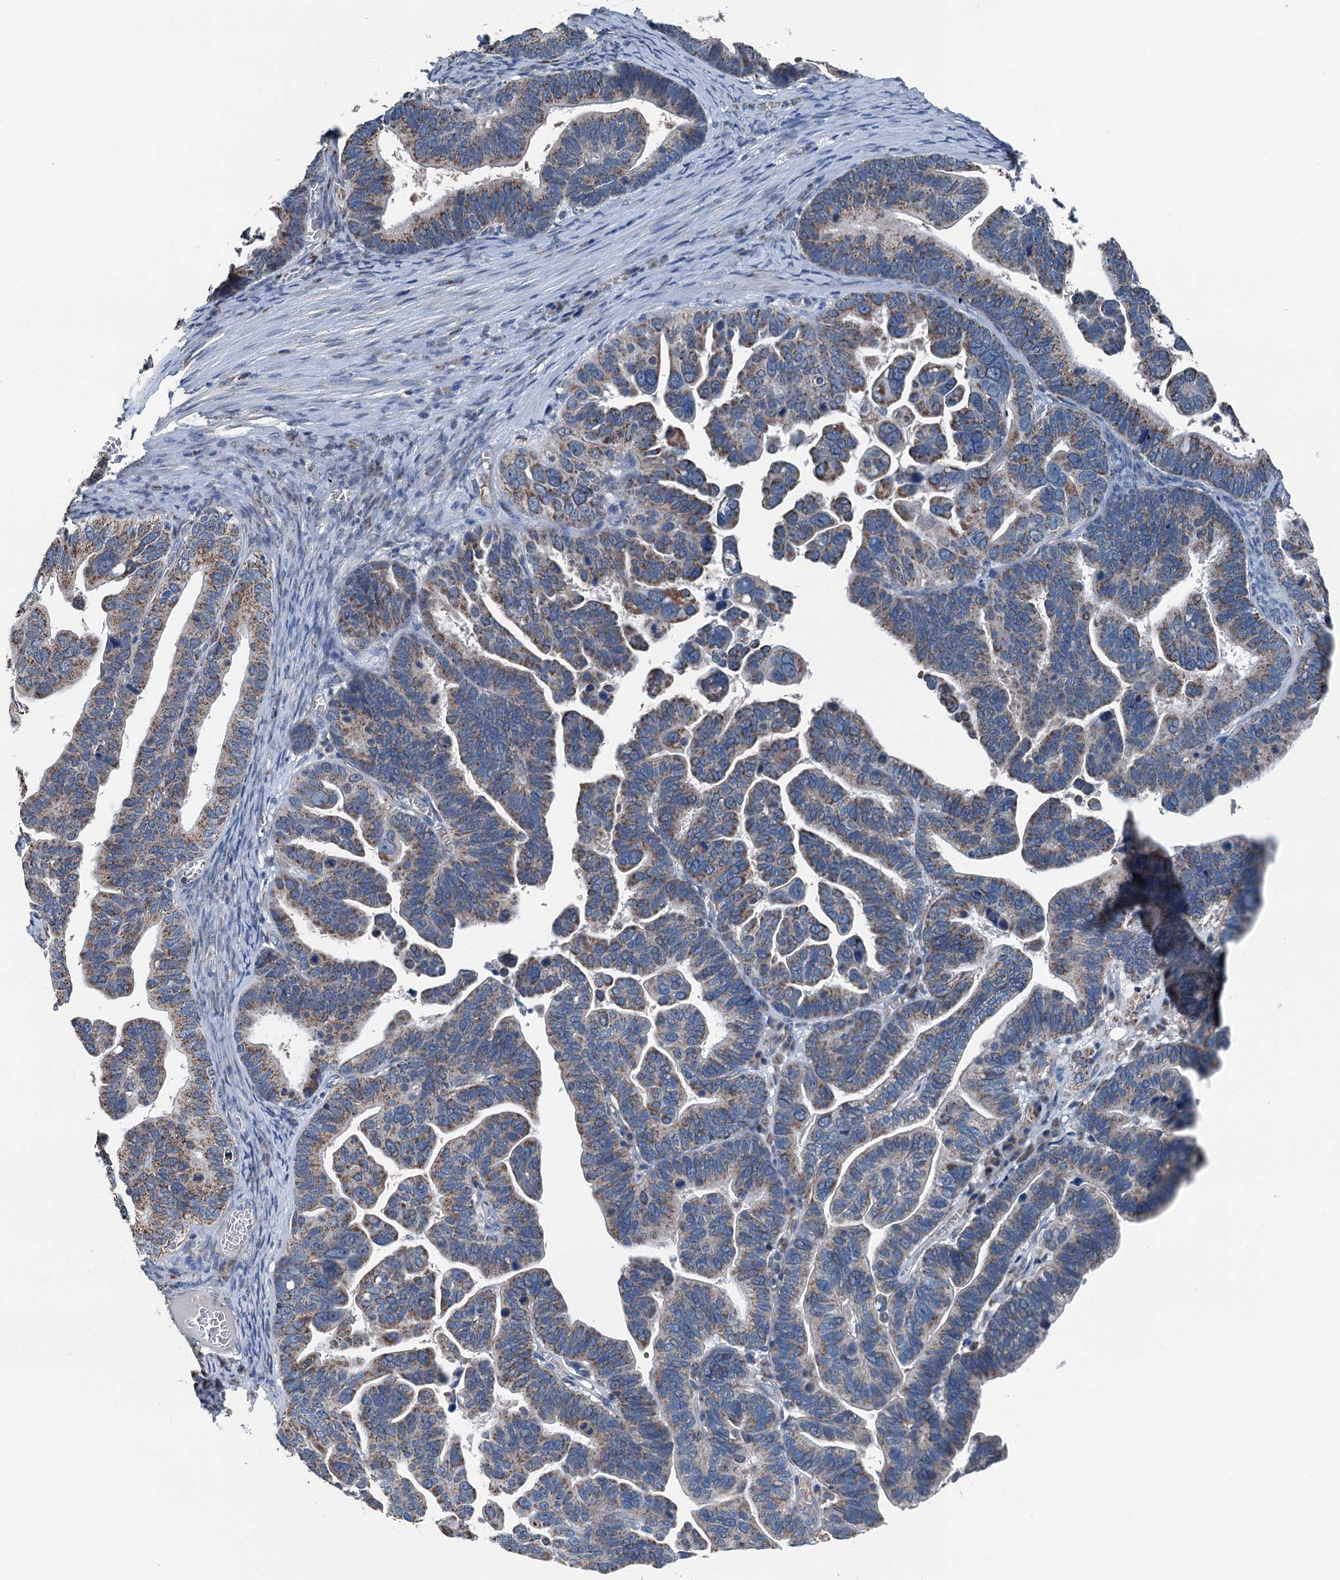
{"staining": {"intensity": "weak", "quantity": ">75%", "location": "cytoplasmic/membranous"}, "tissue": "ovarian cancer", "cell_type": "Tumor cells", "image_type": "cancer", "snomed": [{"axis": "morphology", "description": "Cystadenocarcinoma, serous, NOS"}, {"axis": "topography", "description": "Ovary"}], "caption": "Serous cystadenocarcinoma (ovarian) tissue shows weak cytoplasmic/membranous positivity in about >75% of tumor cells, visualized by immunohistochemistry. (DAB (3,3'-diaminobenzidine) IHC, brown staining for protein, blue staining for nuclei).", "gene": "TRPT1", "patient": {"sex": "female", "age": 56}}